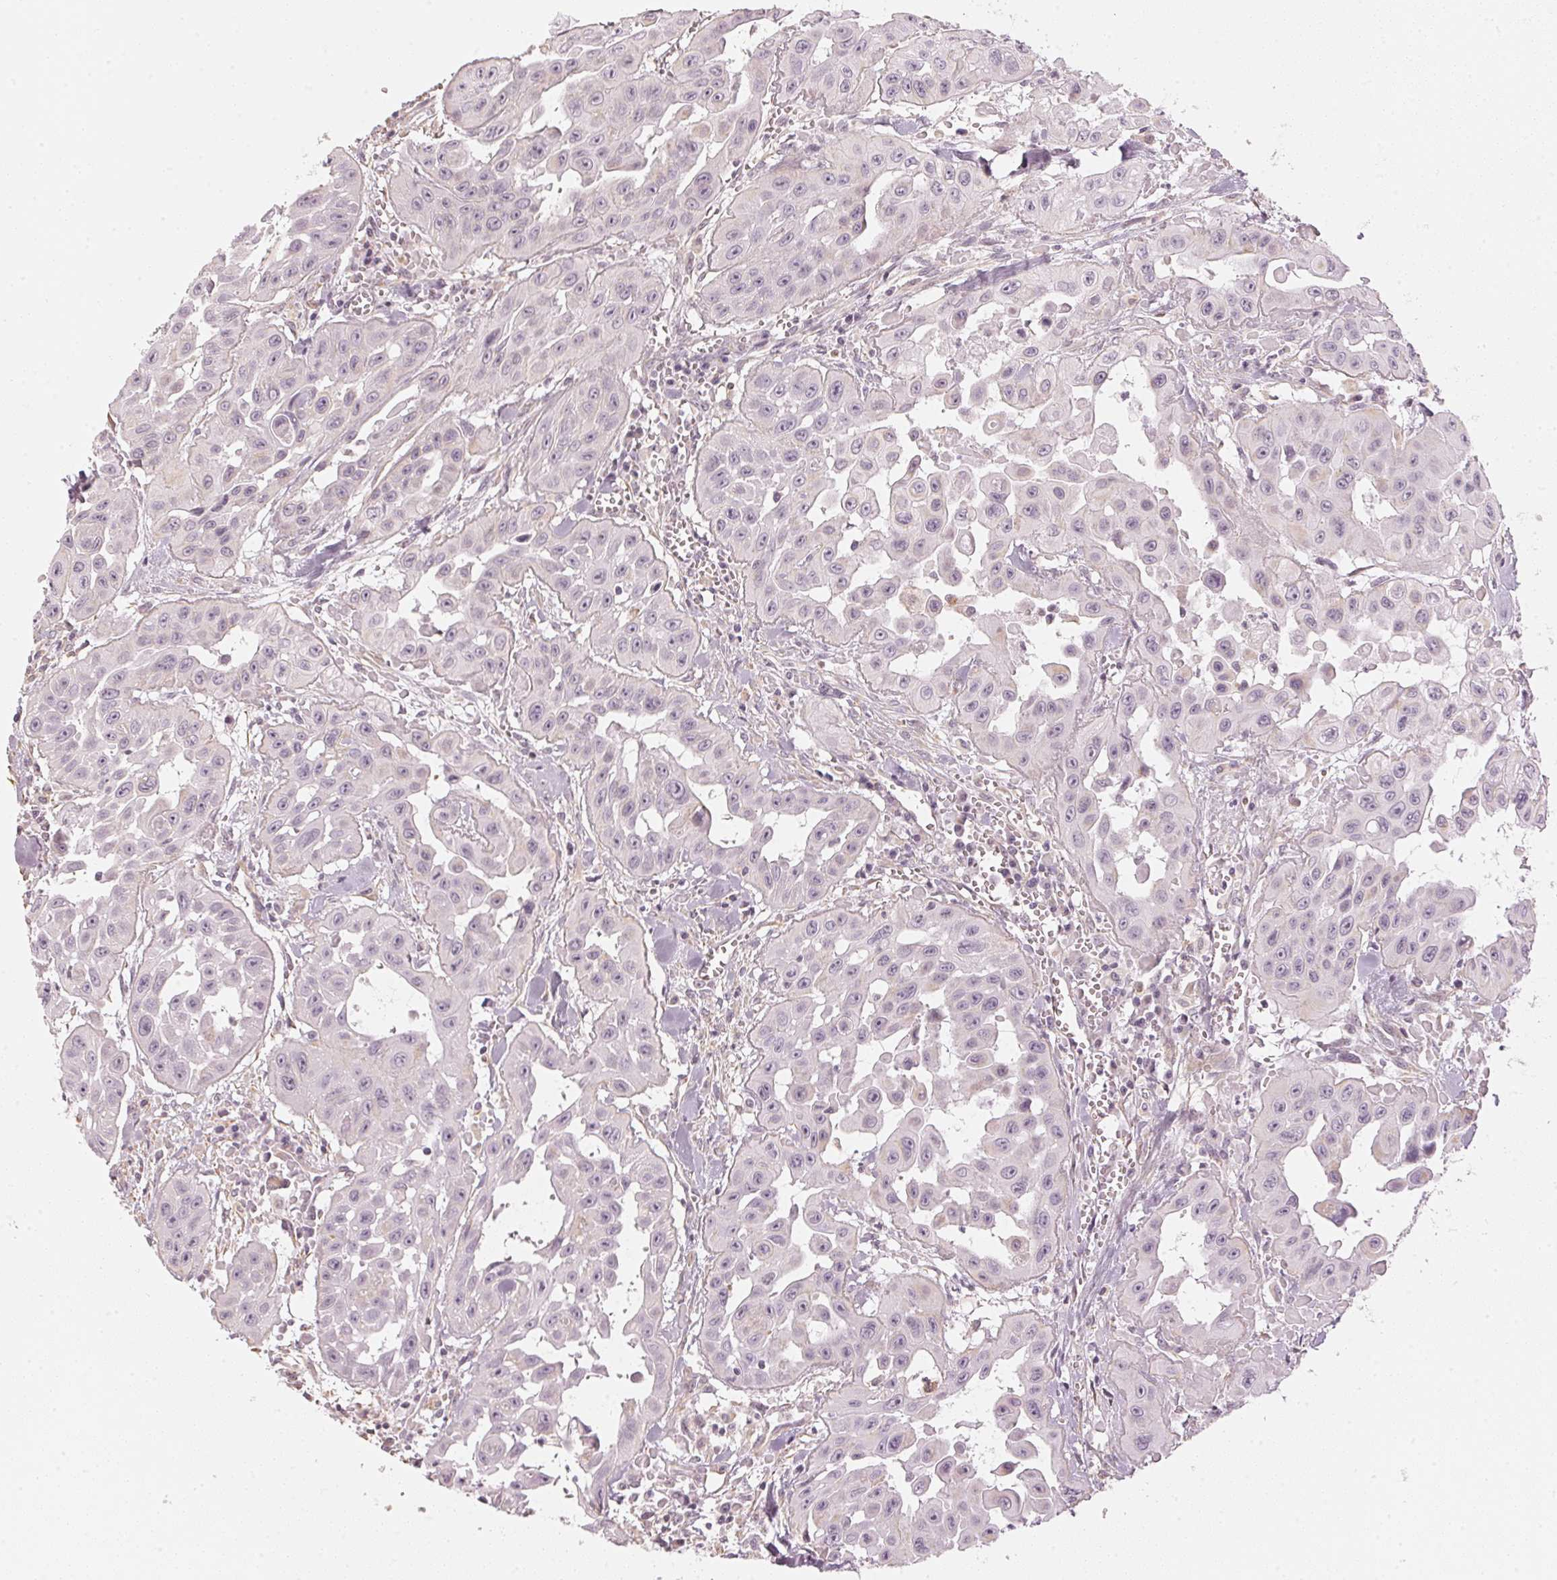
{"staining": {"intensity": "negative", "quantity": "none", "location": "none"}, "tissue": "head and neck cancer", "cell_type": "Tumor cells", "image_type": "cancer", "snomed": [{"axis": "morphology", "description": "Adenocarcinoma, NOS"}, {"axis": "topography", "description": "Head-Neck"}], "caption": "Immunohistochemistry photomicrograph of neoplastic tissue: head and neck cancer stained with DAB (3,3'-diaminobenzidine) displays no significant protein expression in tumor cells.", "gene": "APLP1", "patient": {"sex": "male", "age": 73}}